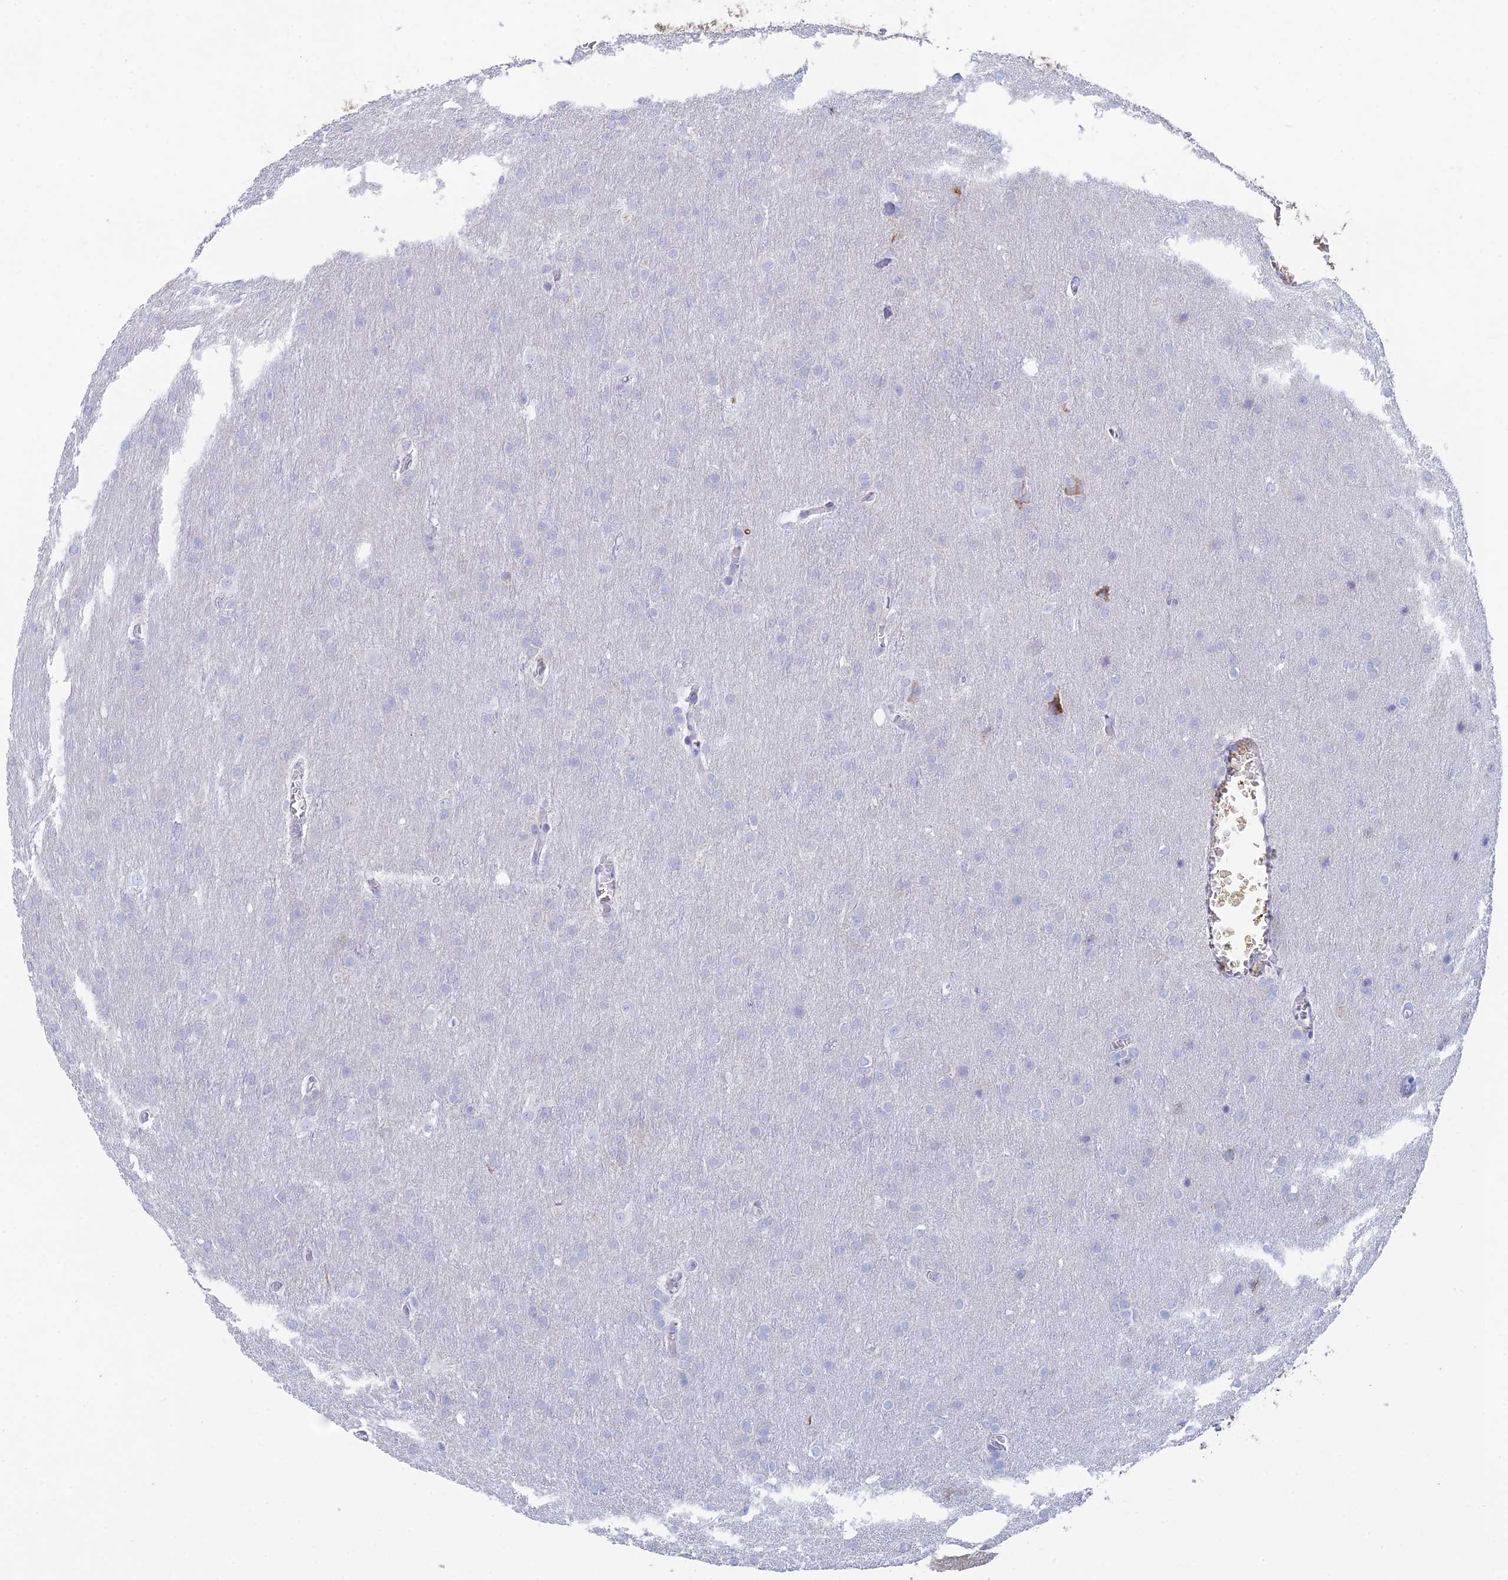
{"staining": {"intensity": "negative", "quantity": "none", "location": "none"}, "tissue": "glioma", "cell_type": "Tumor cells", "image_type": "cancer", "snomed": [{"axis": "morphology", "description": "Glioma, malignant, Low grade"}, {"axis": "topography", "description": "Brain"}], "caption": "This histopathology image is of low-grade glioma (malignant) stained with IHC to label a protein in brown with the nuclei are counter-stained blue. There is no staining in tumor cells. (Immunohistochemistry (ihc), brightfield microscopy, high magnification).", "gene": "WDR35", "patient": {"sex": "female", "age": 32}}